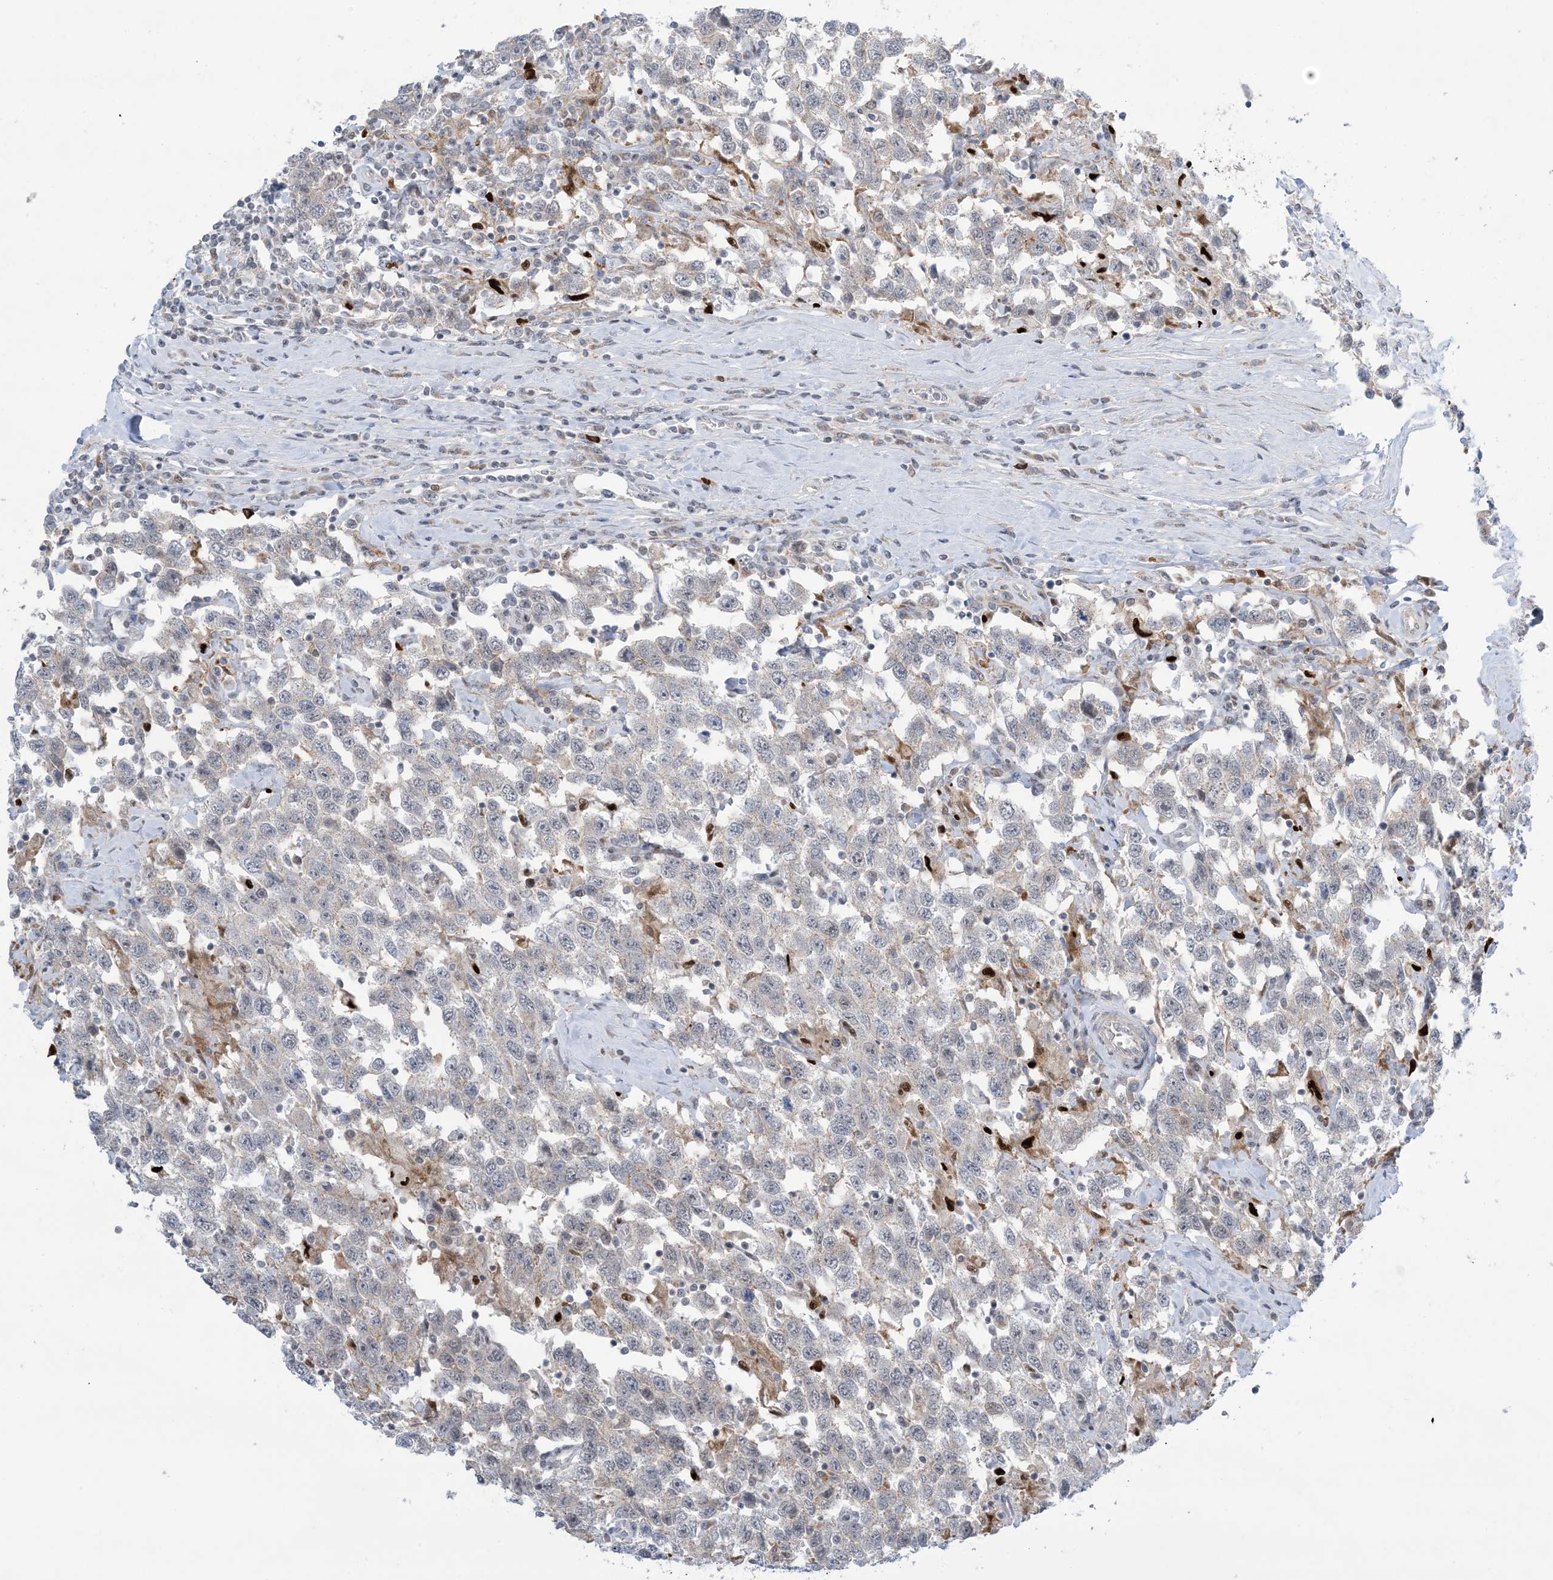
{"staining": {"intensity": "negative", "quantity": "none", "location": "none"}, "tissue": "testis cancer", "cell_type": "Tumor cells", "image_type": "cancer", "snomed": [{"axis": "morphology", "description": "Seminoma, NOS"}, {"axis": "topography", "description": "Testis"}], "caption": "Tumor cells show no significant expression in testis cancer (seminoma). (Stains: DAB (3,3'-diaminobenzidine) IHC with hematoxylin counter stain, Microscopy: brightfield microscopy at high magnification).", "gene": "TFPT", "patient": {"sex": "male", "age": 41}}